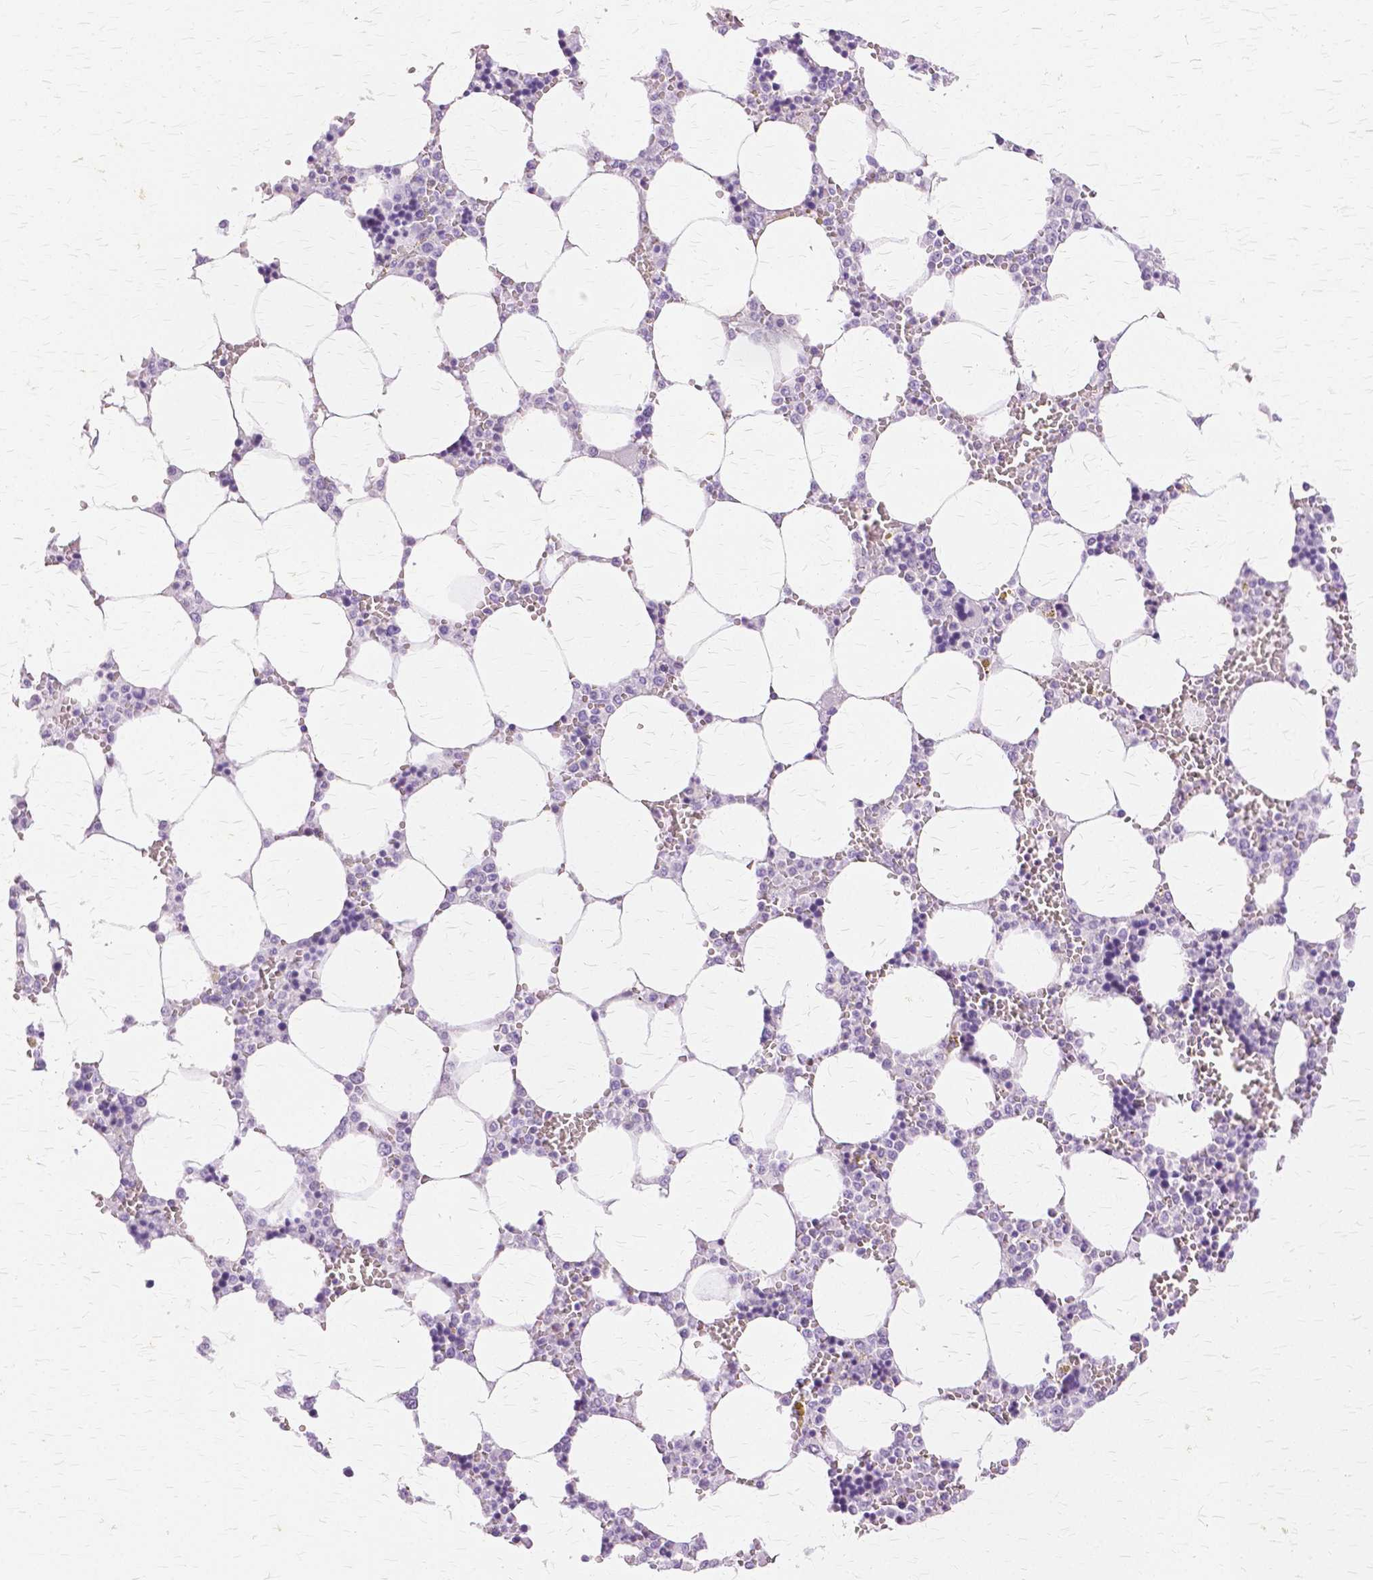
{"staining": {"intensity": "negative", "quantity": "none", "location": "none"}, "tissue": "bone marrow", "cell_type": "Hematopoietic cells", "image_type": "normal", "snomed": [{"axis": "morphology", "description": "Normal tissue, NOS"}, {"axis": "topography", "description": "Bone marrow"}], "caption": "DAB (3,3'-diaminobenzidine) immunohistochemical staining of normal human bone marrow exhibits no significant positivity in hematopoietic cells.", "gene": "TGM1", "patient": {"sex": "male", "age": 64}}